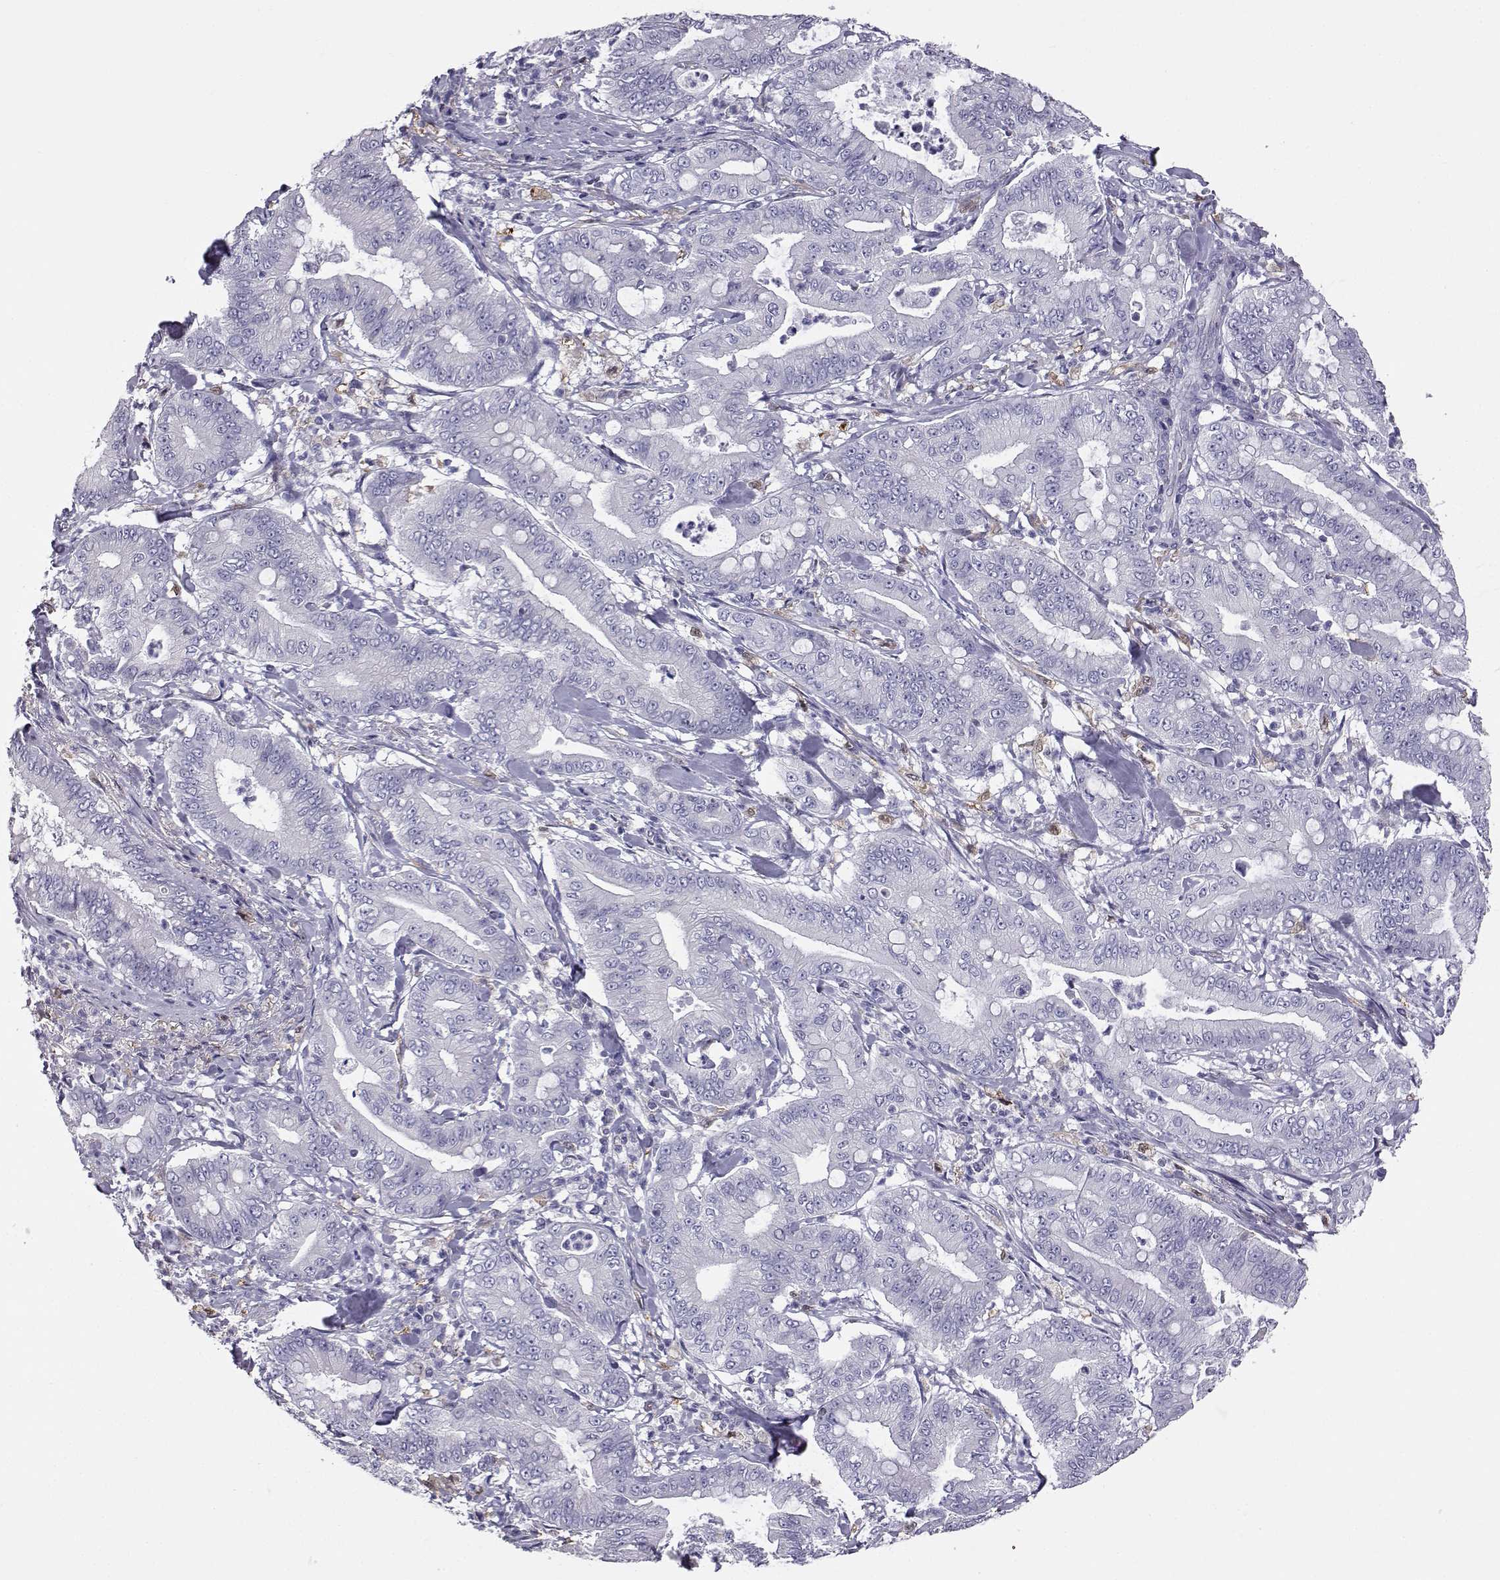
{"staining": {"intensity": "negative", "quantity": "none", "location": "none"}, "tissue": "pancreatic cancer", "cell_type": "Tumor cells", "image_type": "cancer", "snomed": [{"axis": "morphology", "description": "Adenocarcinoma, NOS"}, {"axis": "topography", "description": "Pancreas"}], "caption": "An immunohistochemistry photomicrograph of adenocarcinoma (pancreatic) is shown. There is no staining in tumor cells of adenocarcinoma (pancreatic).", "gene": "AKR1B1", "patient": {"sex": "male", "age": 71}}